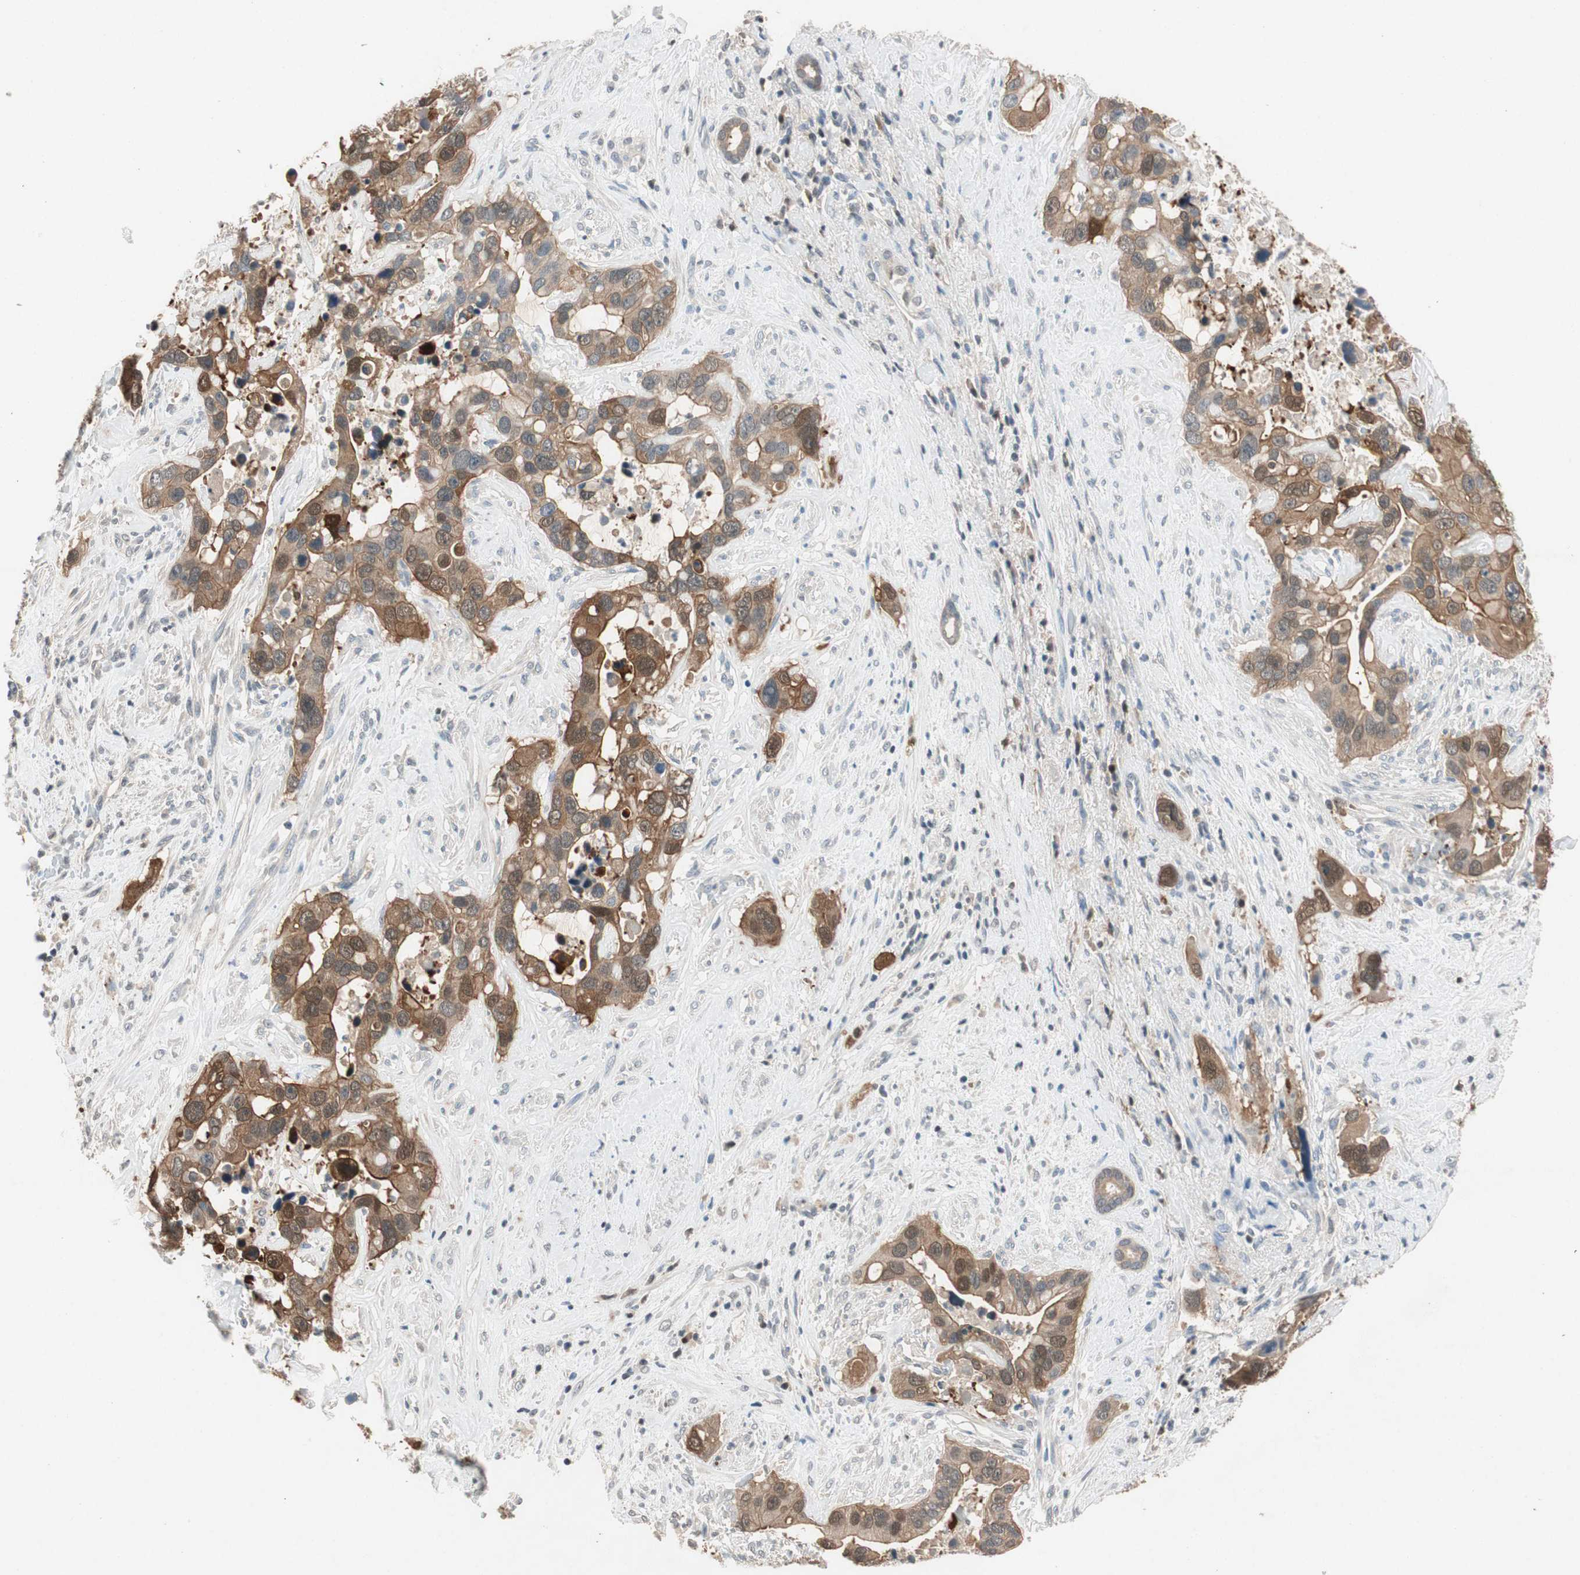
{"staining": {"intensity": "moderate", "quantity": "25%-75%", "location": "cytoplasmic/membranous,nuclear"}, "tissue": "liver cancer", "cell_type": "Tumor cells", "image_type": "cancer", "snomed": [{"axis": "morphology", "description": "Cholangiocarcinoma"}, {"axis": "topography", "description": "Liver"}], "caption": "High-magnification brightfield microscopy of liver cholangiocarcinoma stained with DAB (brown) and counterstained with hematoxylin (blue). tumor cells exhibit moderate cytoplasmic/membranous and nuclear expression is seen in approximately25%-75% of cells. The staining was performed using DAB to visualize the protein expression in brown, while the nuclei were stained in blue with hematoxylin (Magnification: 20x).", "gene": "SERPINB5", "patient": {"sex": "female", "age": 65}}